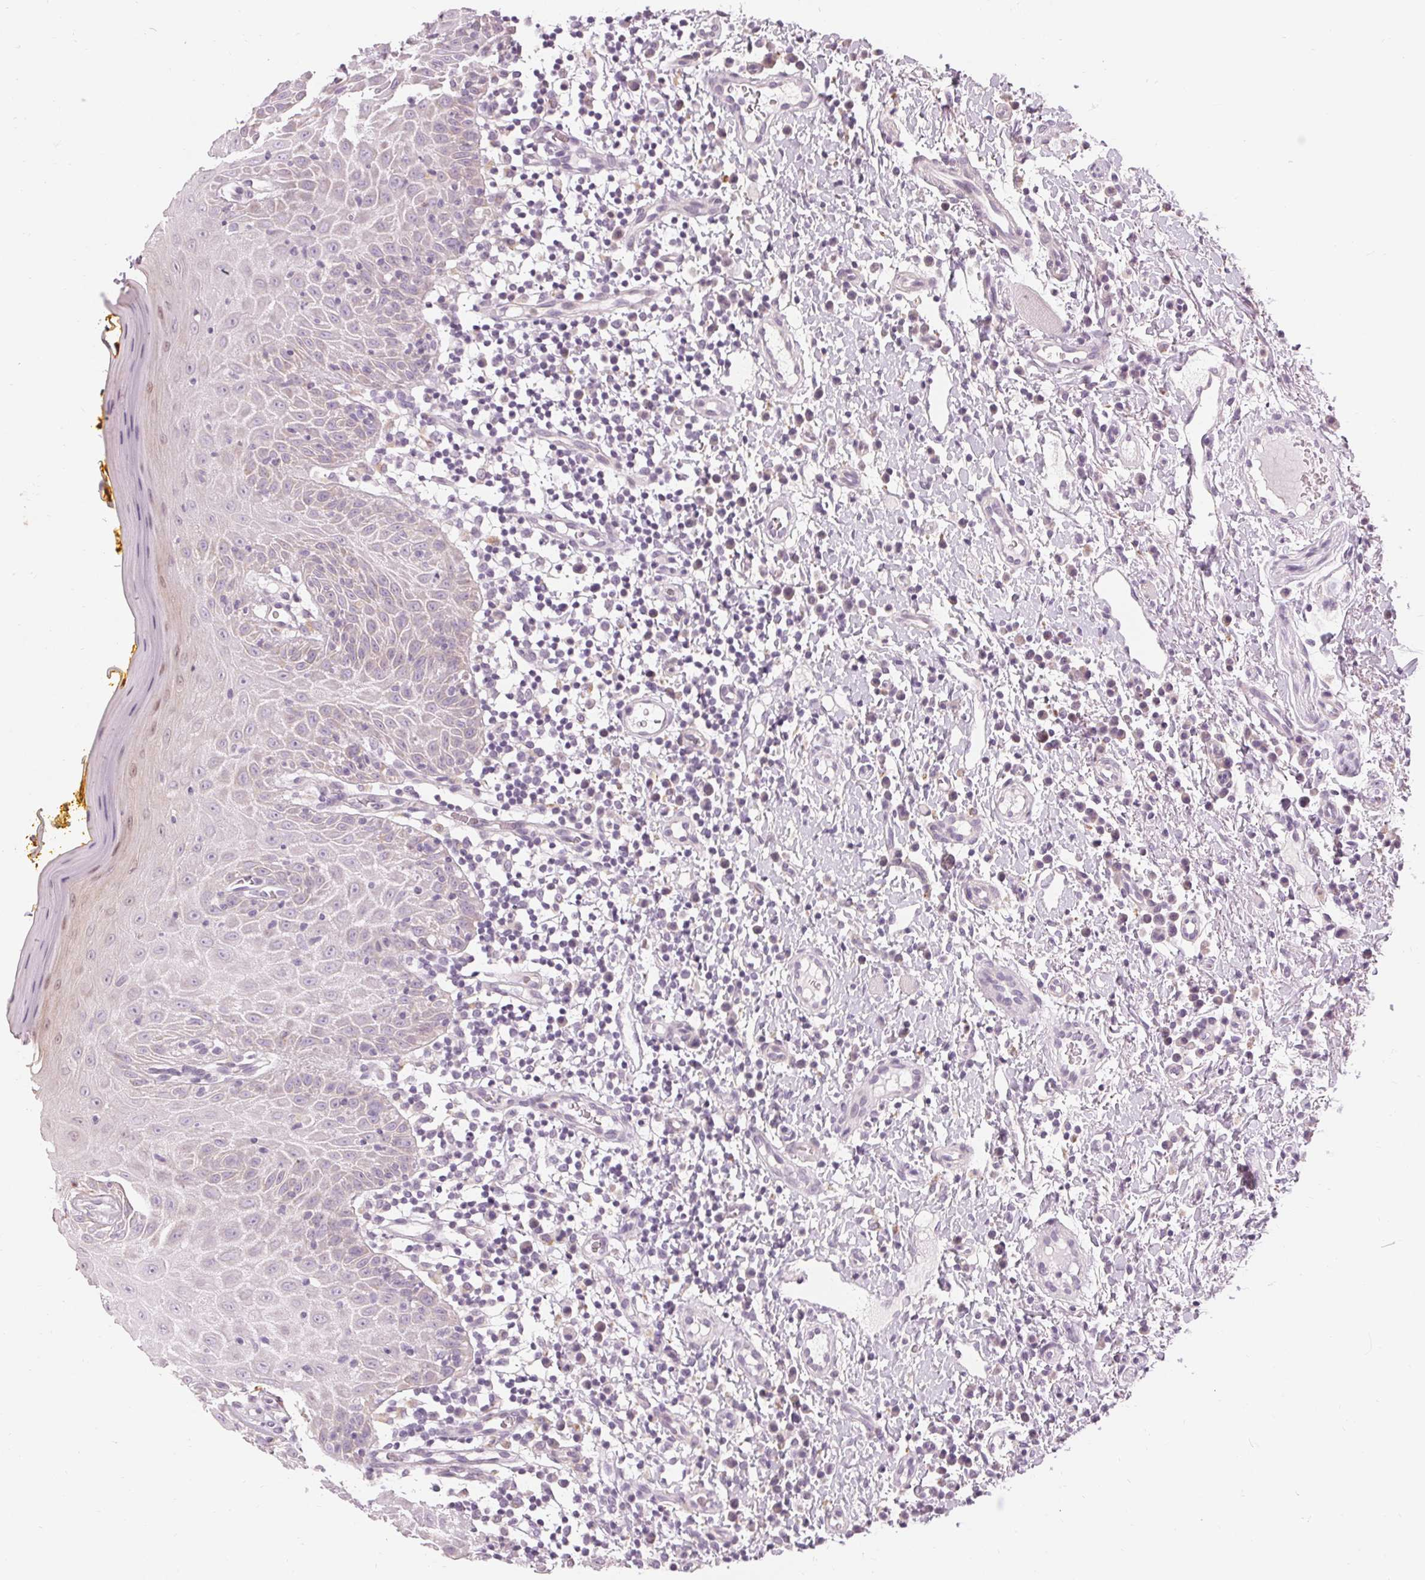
{"staining": {"intensity": "weak", "quantity": "<25%", "location": "cytoplasmic/membranous"}, "tissue": "oral mucosa", "cell_type": "Squamous epithelial cells", "image_type": "normal", "snomed": [{"axis": "morphology", "description": "Normal tissue, NOS"}, {"axis": "topography", "description": "Oral tissue"}, {"axis": "topography", "description": "Tounge, NOS"}], "caption": "Micrograph shows no significant protein staining in squamous epithelial cells of unremarkable oral mucosa. The staining was performed using DAB (3,3'-diaminobenzidine) to visualize the protein expression in brown, while the nuclei were stained in blue with hematoxylin (Magnification: 20x).", "gene": "HOPX", "patient": {"sex": "female", "age": 58}}